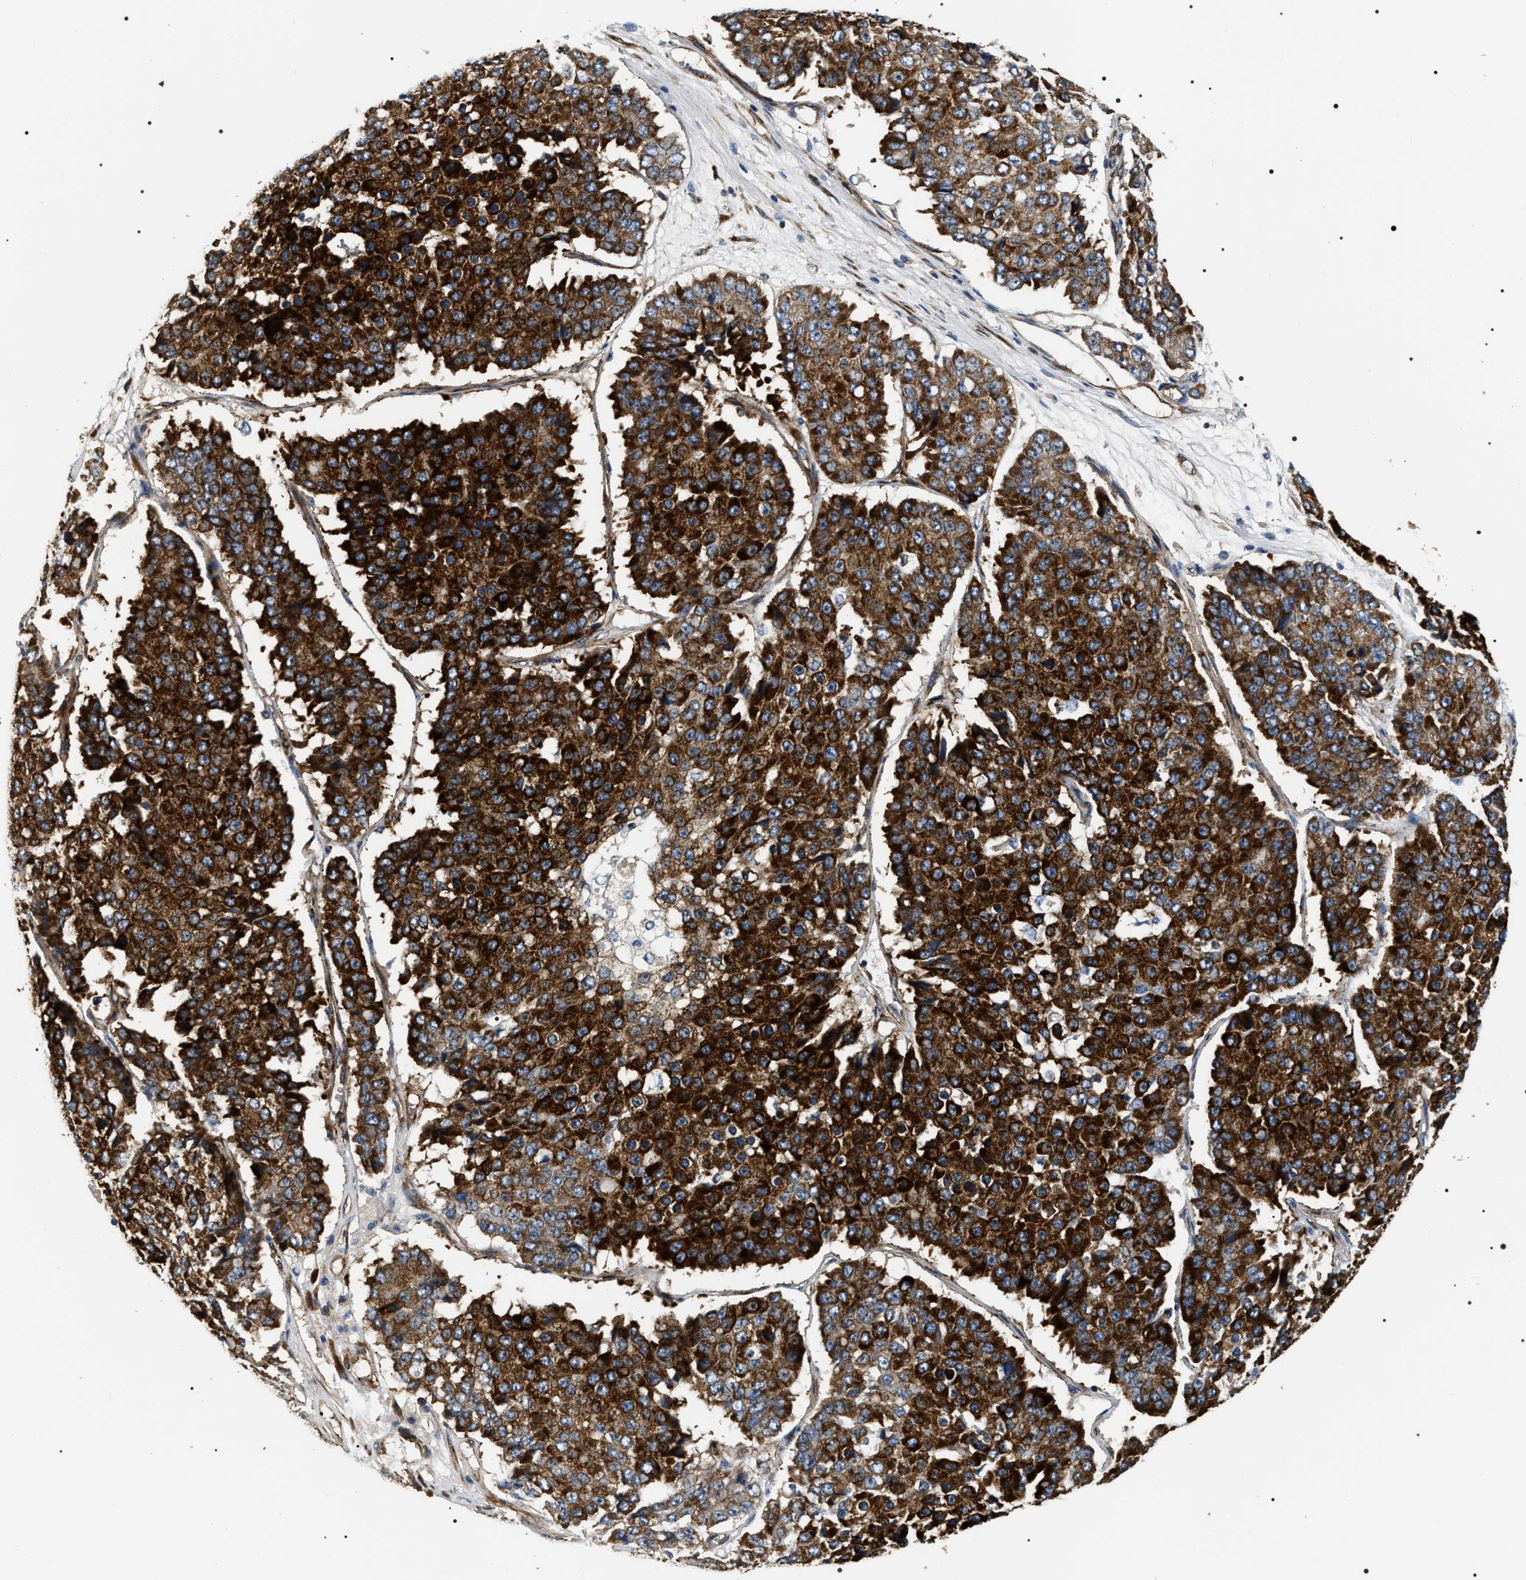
{"staining": {"intensity": "strong", "quantity": ">75%", "location": "cytoplasmic/membranous"}, "tissue": "pancreatic cancer", "cell_type": "Tumor cells", "image_type": "cancer", "snomed": [{"axis": "morphology", "description": "Adenocarcinoma, NOS"}, {"axis": "topography", "description": "Pancreas"}], "caption": "A micrograph of adenocarcinoma (pancreatic) stained for a protein reveals strong cytoplasmic/membranous brown staining in tumor cells.", "gene": "ZC3HAV1L", "patient": {"sex": "male", "age": 50}}